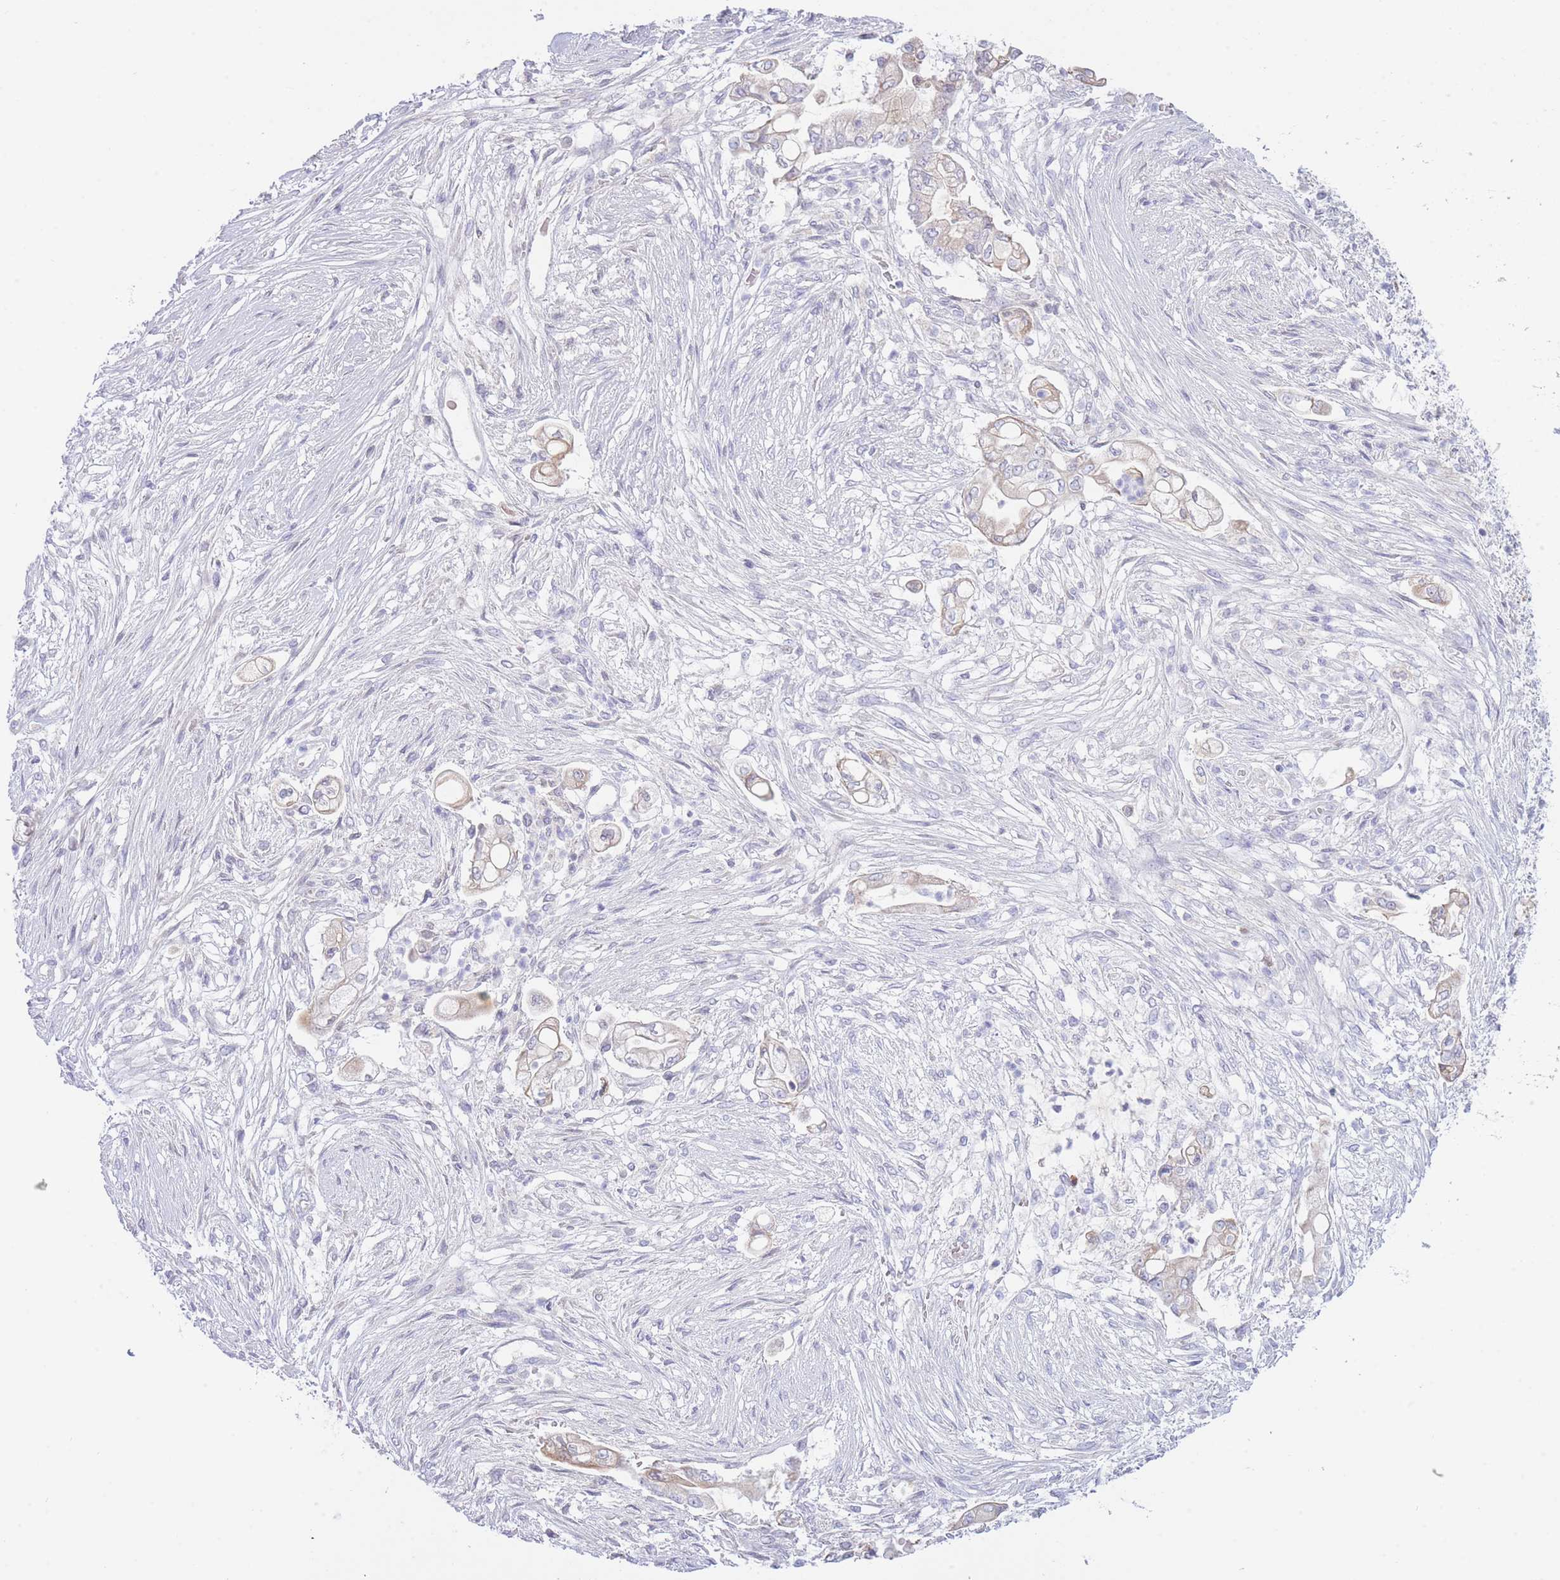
{"staining": {"intensity": "weak", "quantity": "<25%", "location": "cytoplasmic/membranous"}, "tissue": "pancreatic cancer", "cell_type": "Tumor cells", "image_type": "cancer", "snomed": [{"axis": "morphology", "description": "Adenocarcinoma, NOS"}, {"axis": "topography", "description": "Pancreas"}], "caption": "This is an immunohistochemistry image of adenocarcinoma (pancreatic). There is no expression in tumor cells.", "gene": "NANP", "patient": {"sex": "female", "age": 69}}